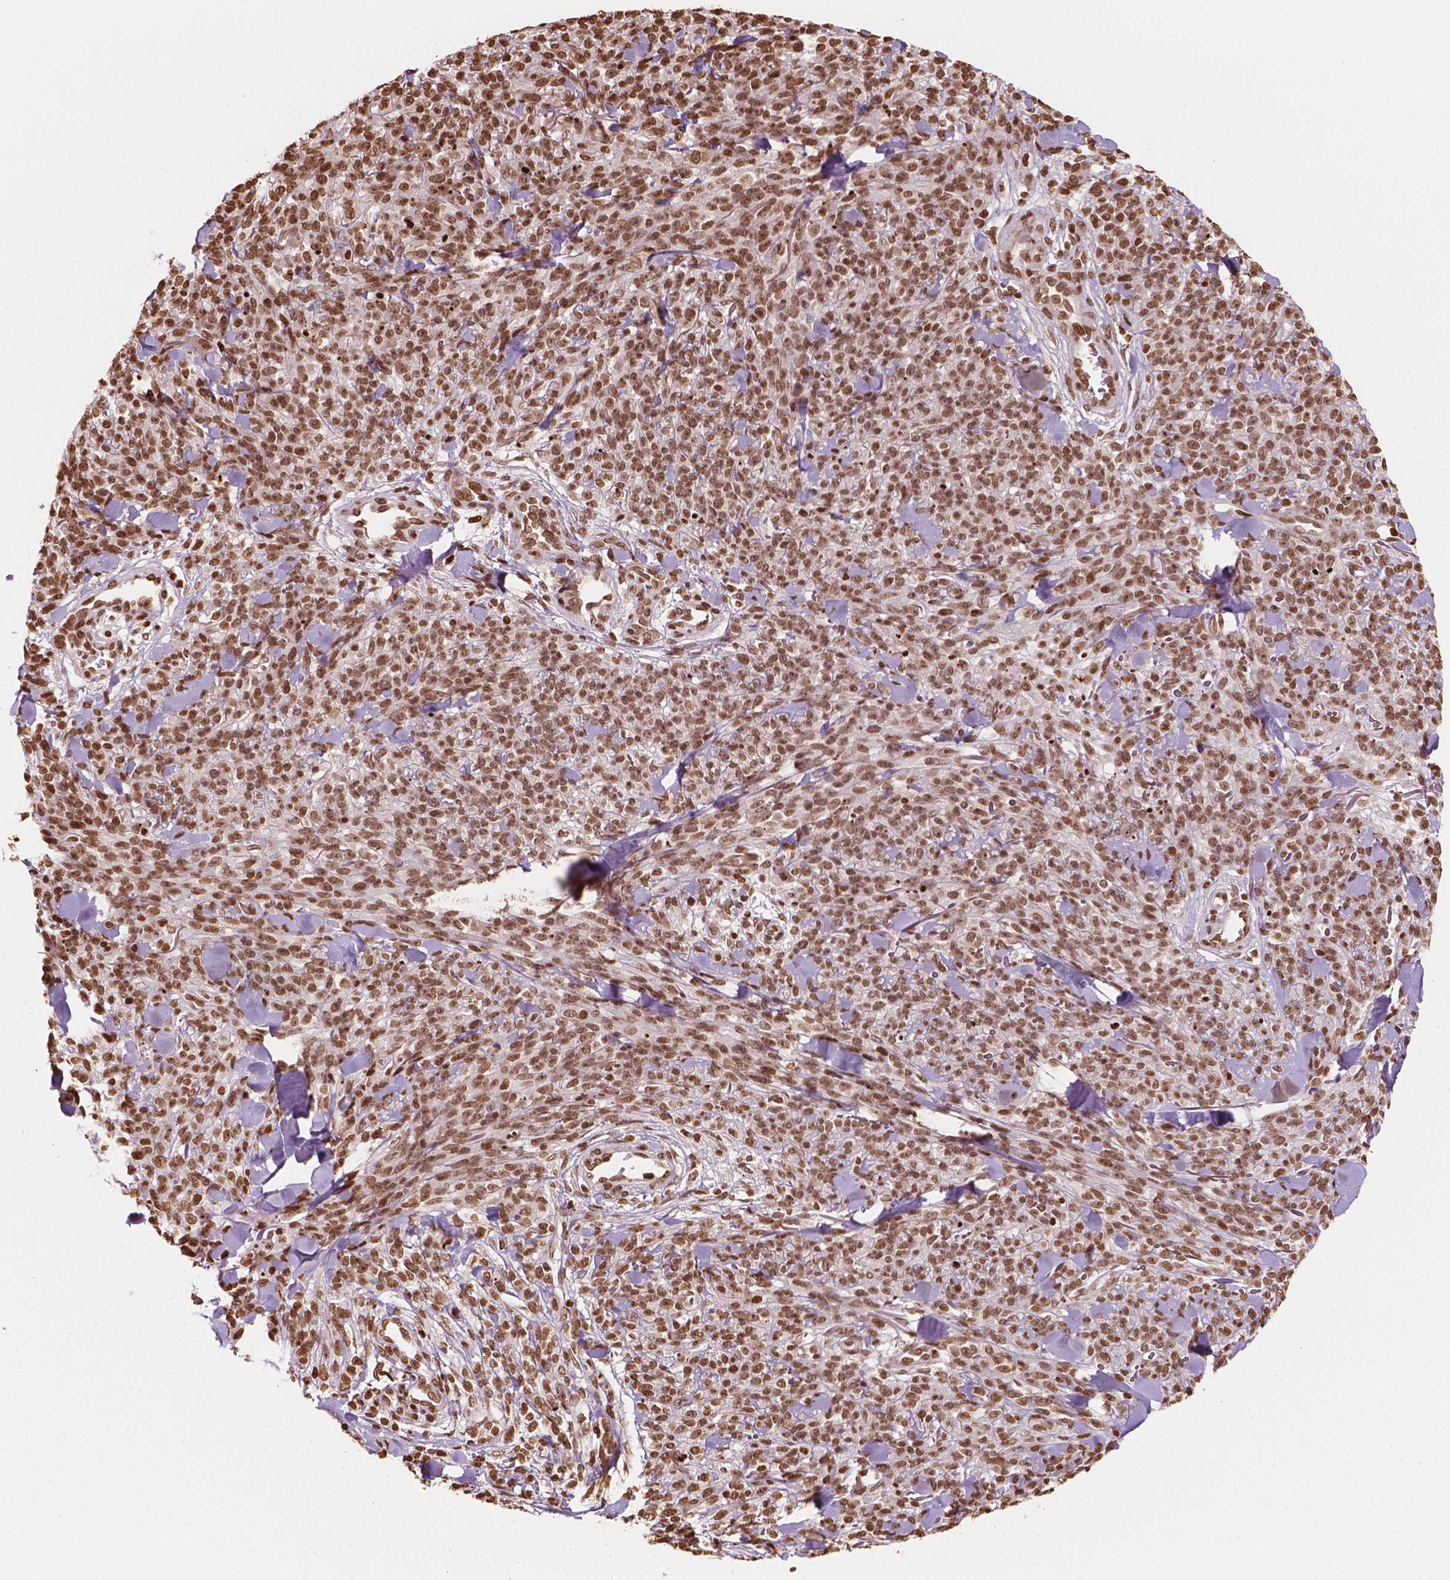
{"staining": {"intensity": "moderate", "quantity": ">75%", "location": "nuclear"}, "tissue": "melanoma", "cell_type": "Tumor cells", "image_type": "cancer", "snomed": [{"axis": "morphology", "description": "Malignant melanoma, NOS"}, {"axis": "topography", "description": "Skin"}, {"axis": "topography", "description": "Skin of trunk"}], "caption": "A medium amount of moderate nuclear staining is present in about >75% of tumor cells in melanoma tissue.", "gene": "H3C7", "patient": {"sex": "male", "age": 74}}